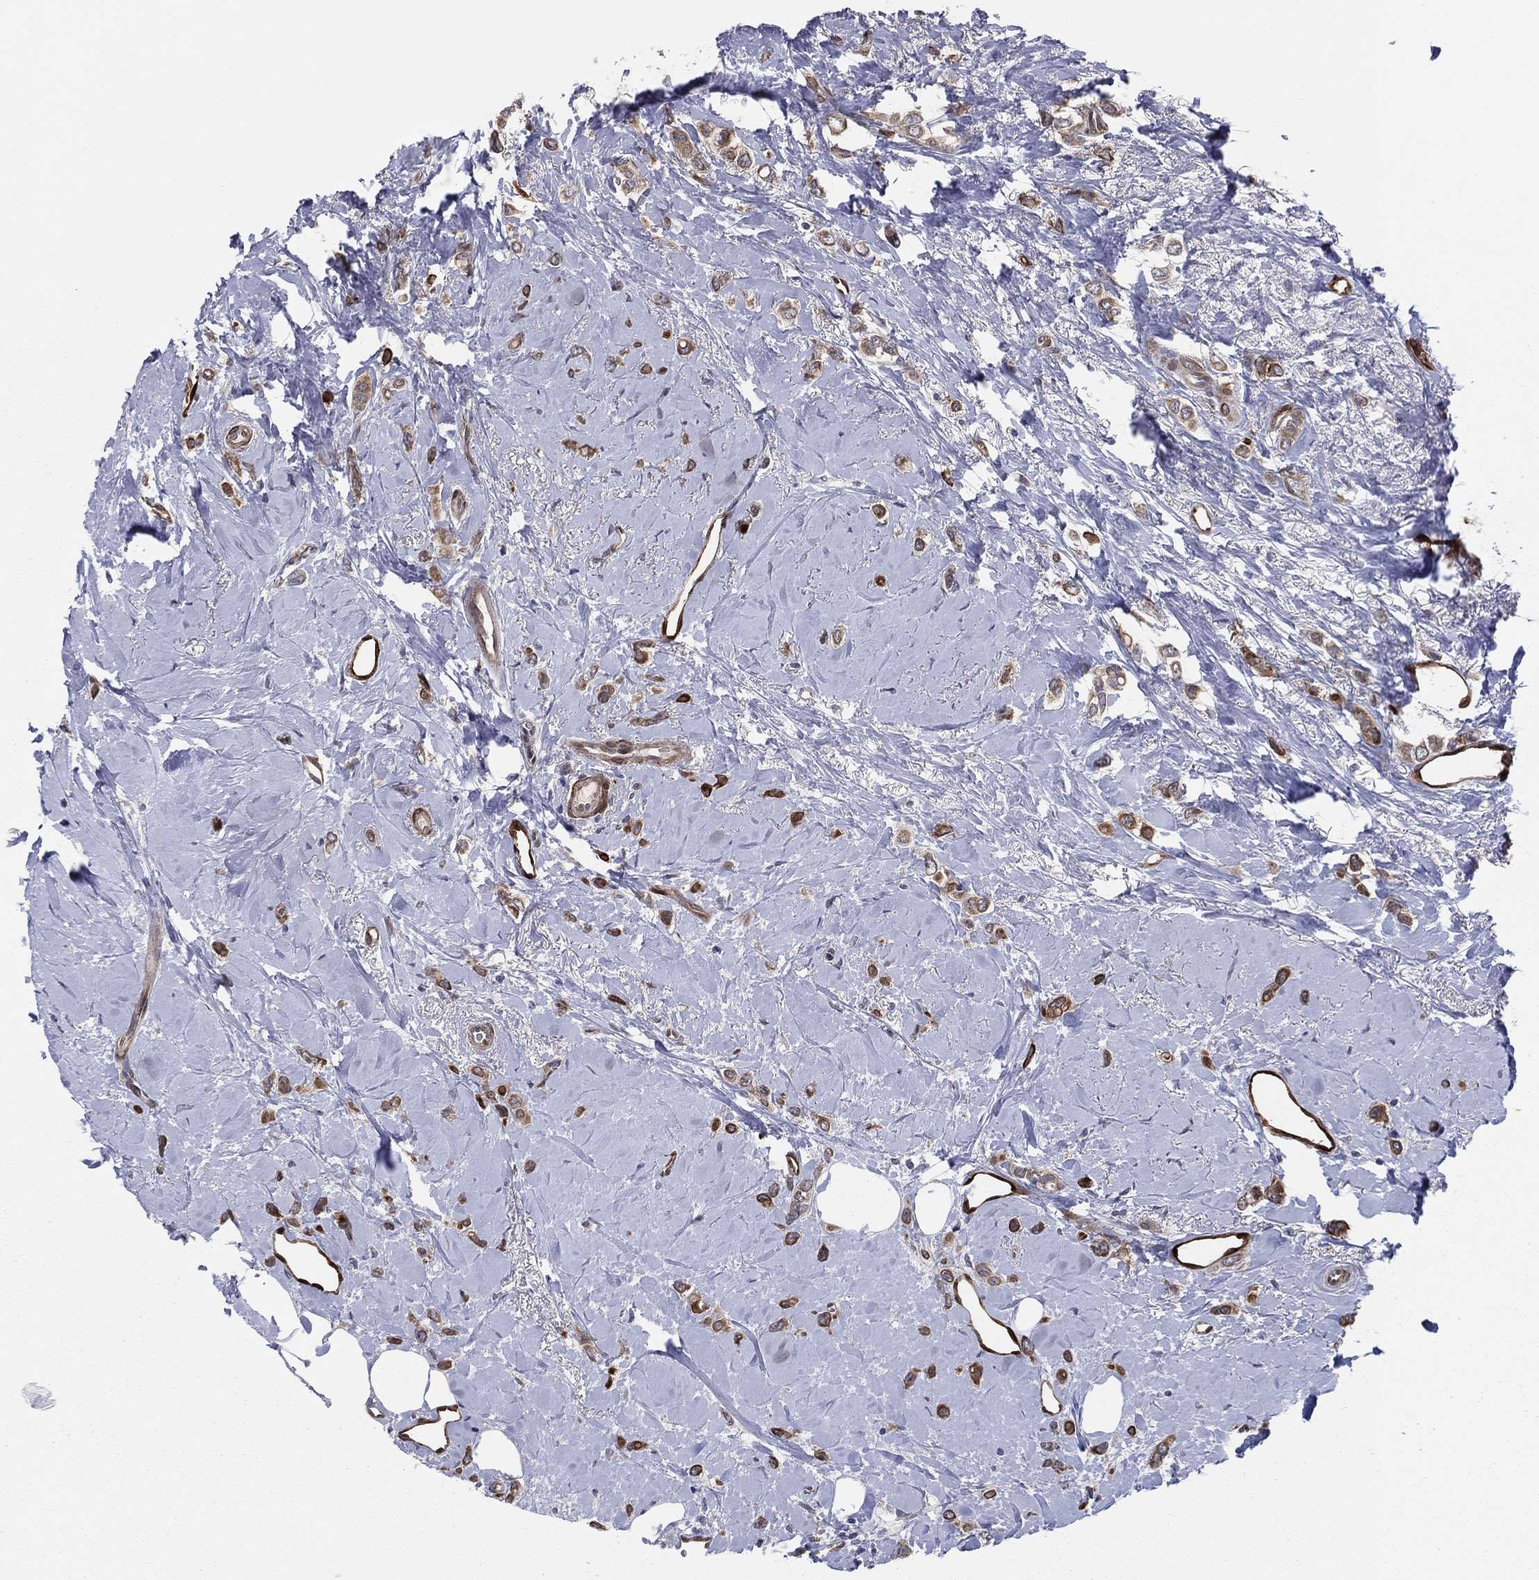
{"staining": {"intensity": "weak", "quantity": ">75%", "location": "cytoplasmic/membranous"}, "tissue": "breast cancer", "cell_type": "Tumor cells", "image_type": "cancer", "snomed": [{"axis": "morphology", "description": "Lobular carcinoma"}, {"axis": "topography", "description": "Breast"}], "caption": "Protein expression analysis of breast cancer displays weak cytoplasmic/membranous staining in approximately >75% of tumor cells. (DAB (3,3'-diaminobenzidine) IHC, brown staining for protein, blue staining for nuclei).", "gene": "SNCG", "patient": {"sex": "female", "age": 66}}